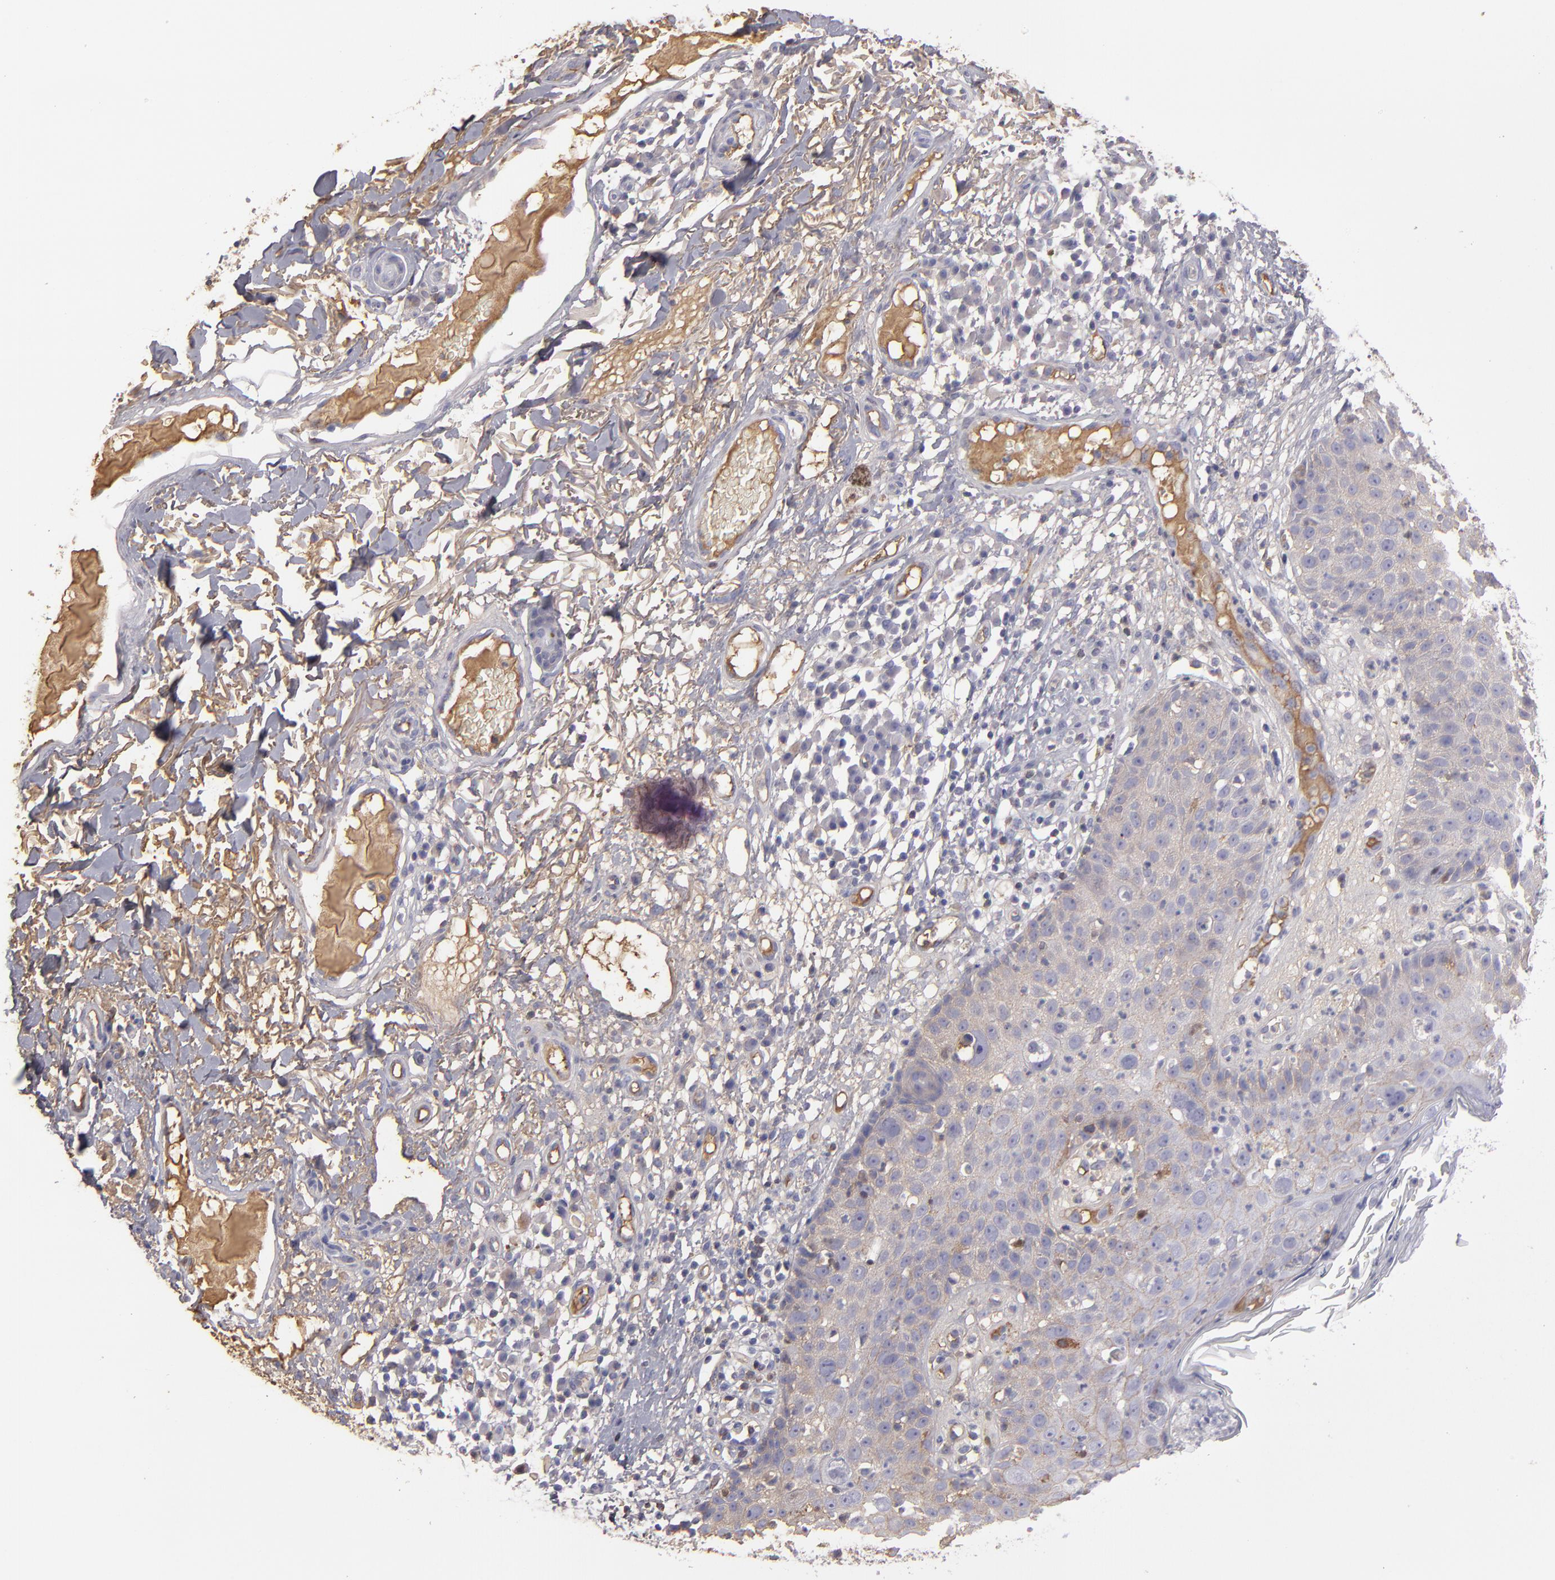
{"staining": {"intensity": "negative", "quantity": "none", "location": "none"}, "tissue": "skin cancer", "cell_type": "Tumor cells", "image_type": "cancer", "snomed": [{"axis": "morphology", "description": "Squamous cell carcinoma, NOS"}, {"axis": "topography", "description": "Skin"}], "caption": "There is no significant staining in tumor cells of skin cancer (squamous cell carcinoma).", "gene": "ABCC4", "patient": {"sex": "male", "age": 87}}